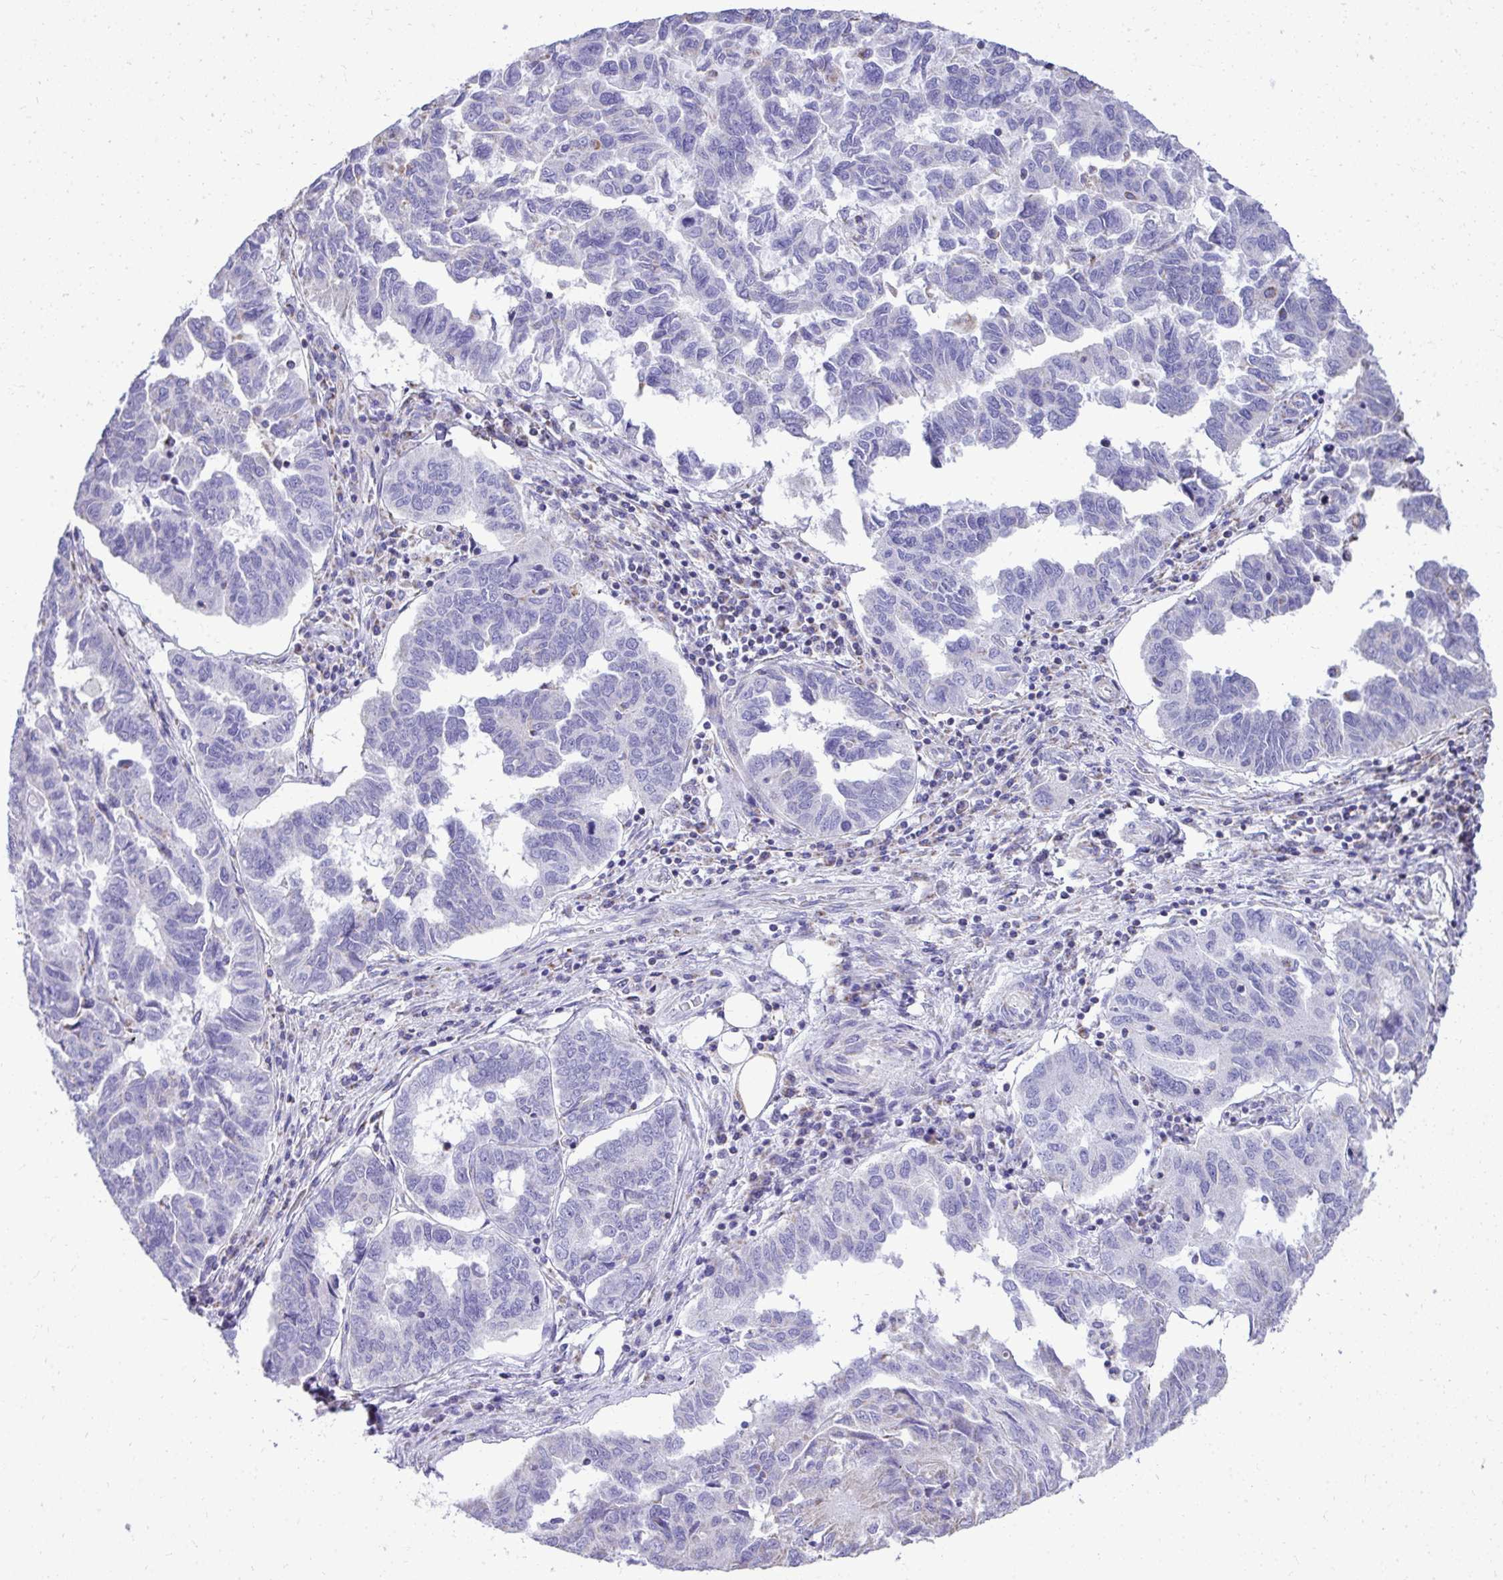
{"staining": {"intensity": "negative", "quantity": "none", "location": "none"}, "tissue": "ovarian cancer", "cell_type": "Tumor cells", "image_type": "cancer", "snomed": [{"axis": "morphology", "description": "Cystadenocarcinoma, serous, NOS"}, {"axis": "topography", "description": "Ovary"}], "caption": "Tumor cells are negative for brown protein staining in serous cystadenocarcinoma (ovarian). The staining is performed using DAB (3,3'-diaminobenzidine) brown chromogen with nuclei counter-stained in using hematoxylin.", "gene": "MPZL2", "patient": {"sex": "female", "age": 64}}